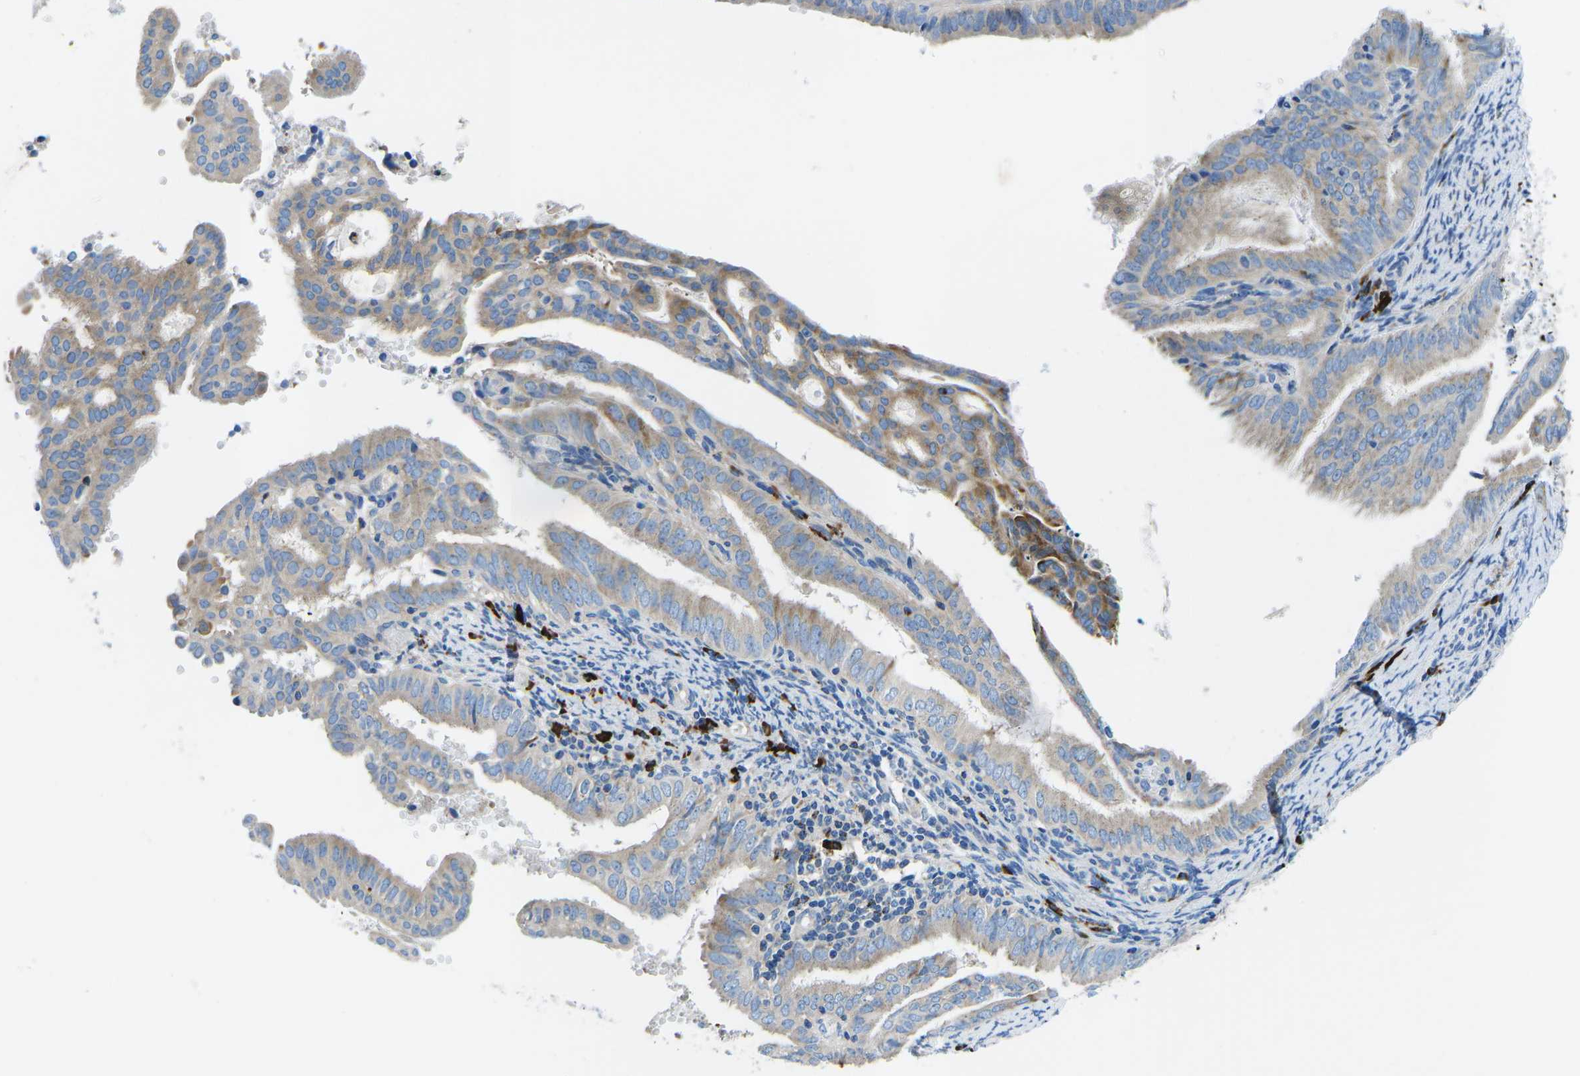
{"staining": {"intensity": "weak", "quantity": ">75%", "location": "cytoplasmic/membranous"}, "tissue": "endometrial cancer", "cell_type": "Tumor cells", "image_type": "cancer", "snomed": [{"axis": "morphology", "description": "Adenocarcinoma, NOS"}, {"axis": "topography", "description": "Endometrium"}], "caption": "Immunohistochemistry (IHC) photomicrograph of human endometrial adenocarcinoma stained for a protein (brown), which shows low levels of weak cytoplasmic/membranous positivity in about >75% of tumor cells.", "gene": "MC4R", "patient": {"sex": "female", "age": 58}}